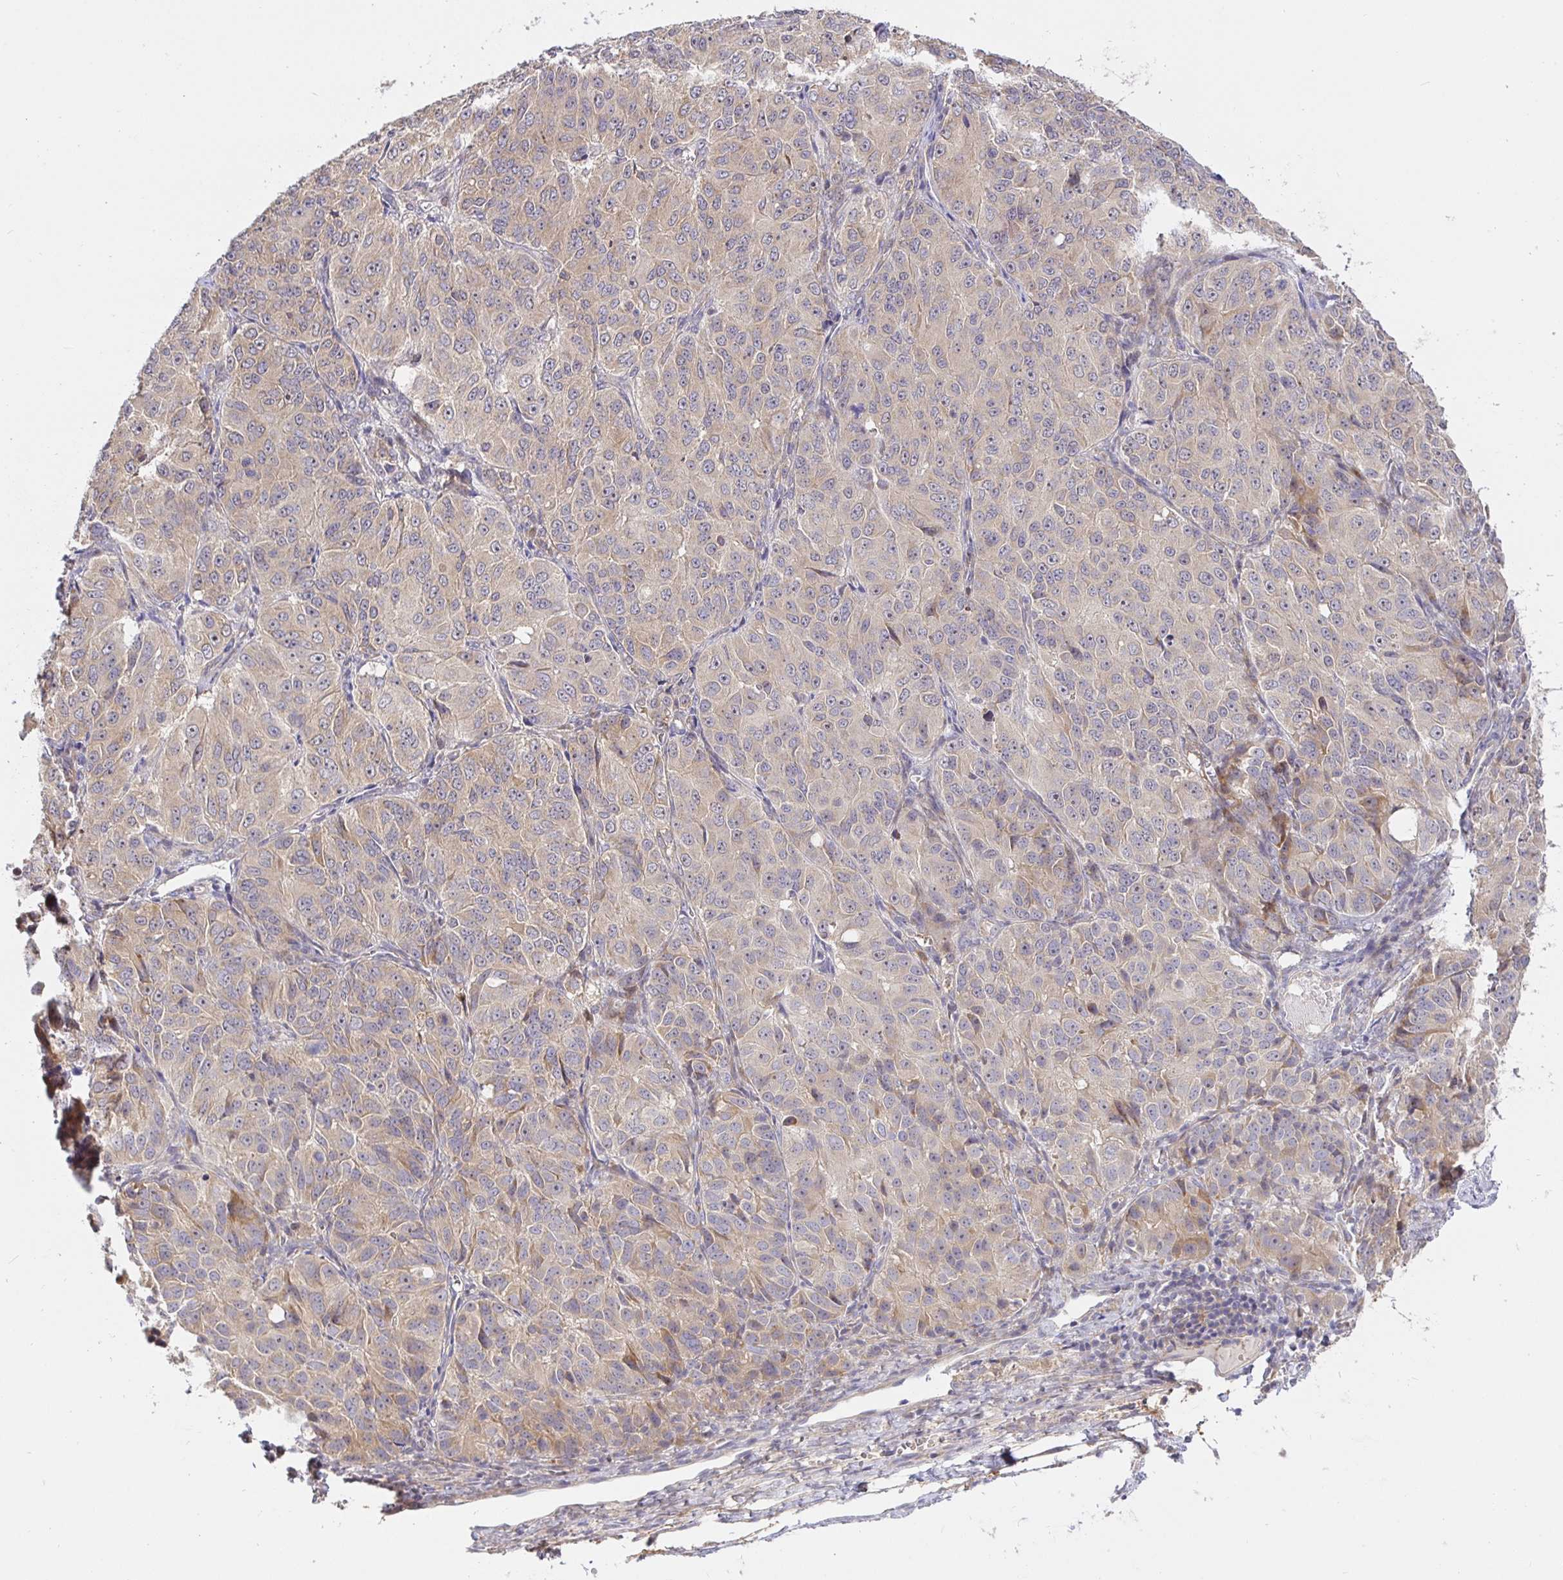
{"staining": {"intensity": "weak", "quantity": "25%-75%", "location": "cytoplasmic/membranous"}, "tissue": "ovarian cancer", "cell_type": "Tumor cells", "image_type": "cancer", "snomed": [{"axis": "morphology", "description": "Carcinoma, endometroid"}, {"axis": "topography", "description": "Ovary"}], "caption": "Tumor cells display low levels of weak cytoplasmic/membranous staining in approximately 25%-75% of cells in ovarian cancer (endometroid carcinoma).", "gene": "ZDHHC11", "patient": {"sex": "female", "age": 51}}